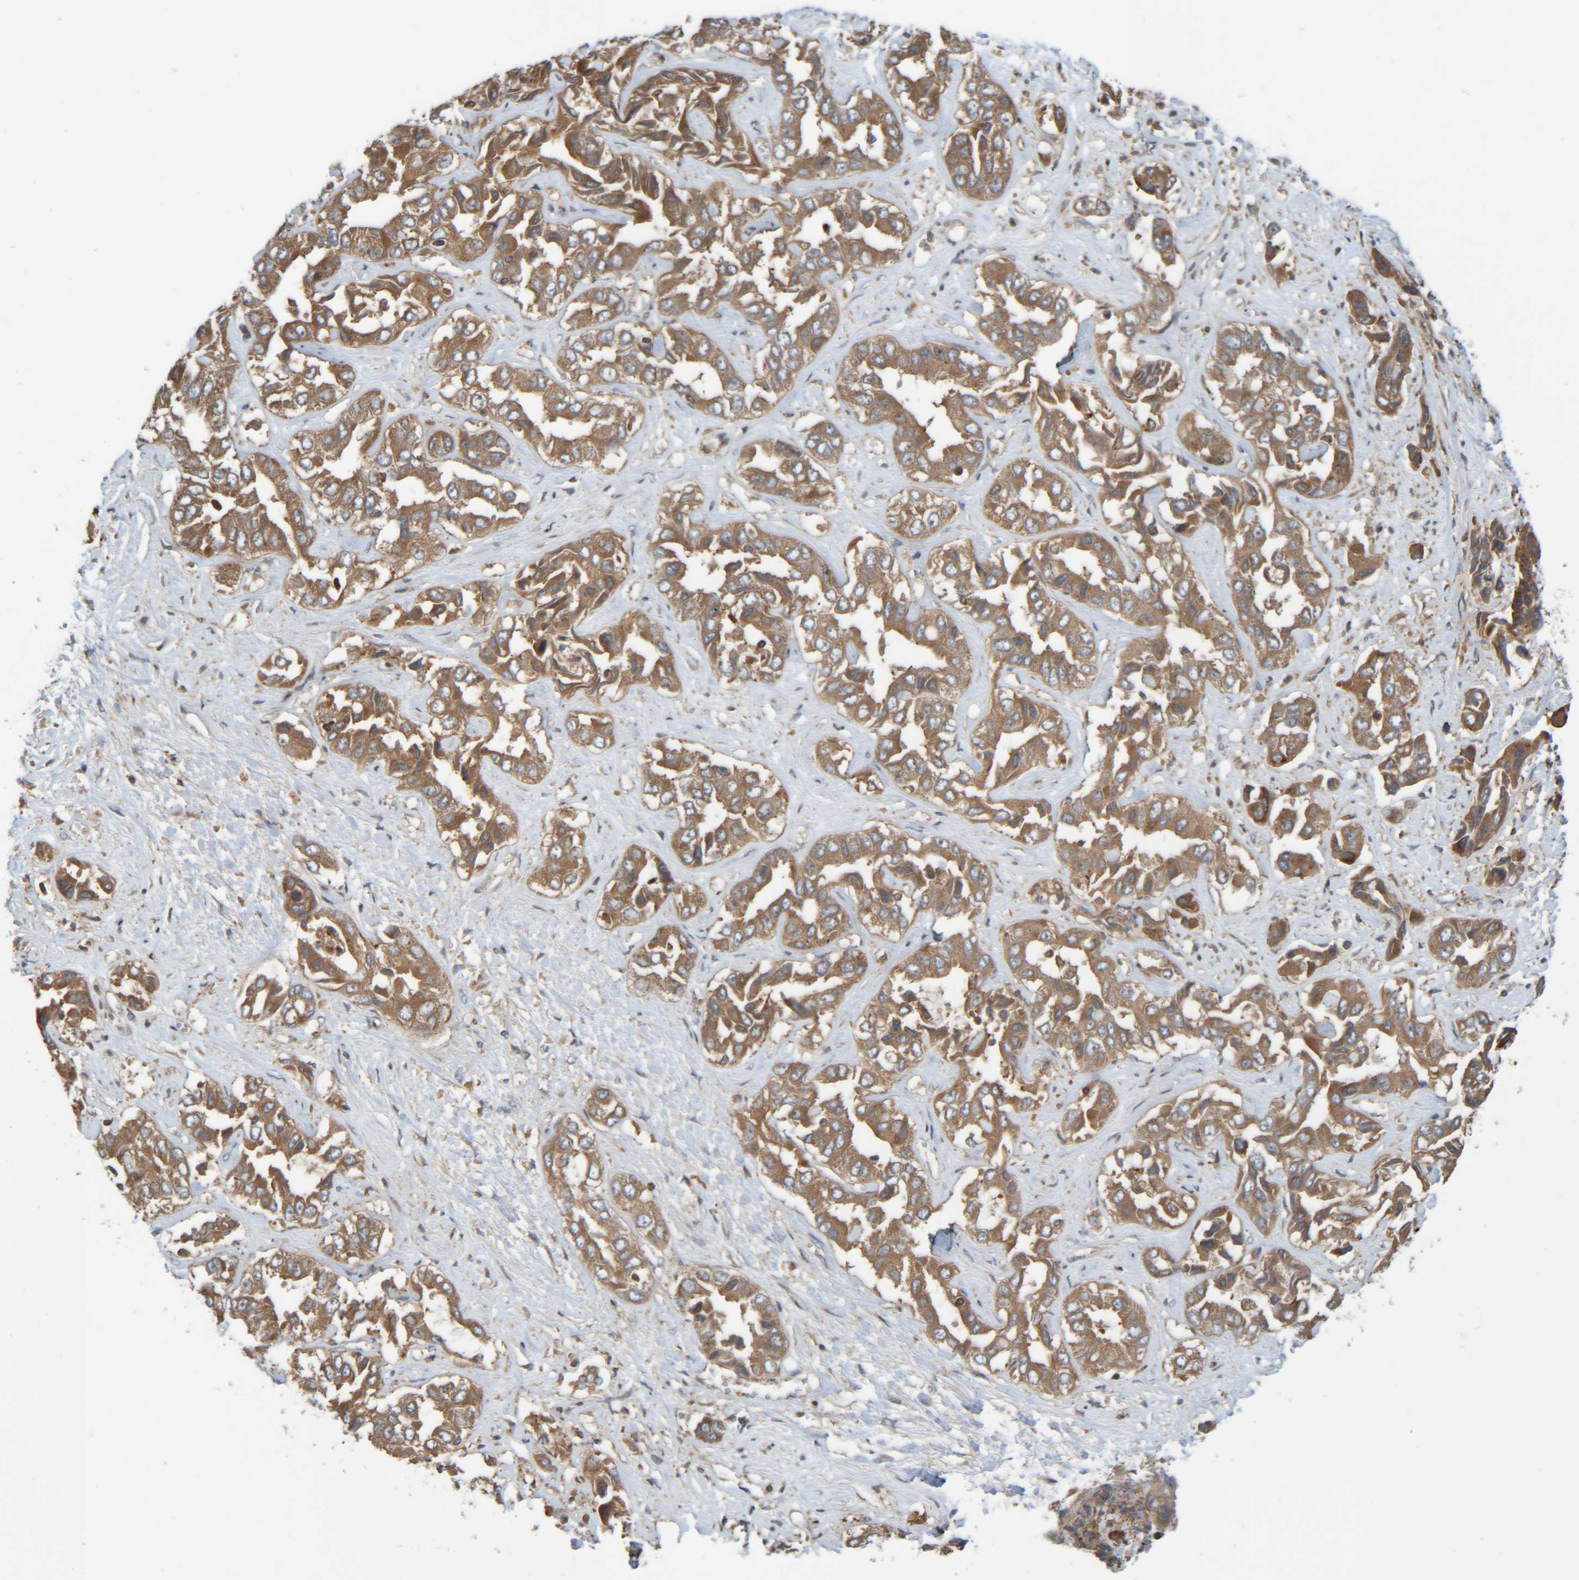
{"staining": {"intensity": "moderate", "quantity": ">75%", "location": "cytoplasmic/membranous"}, "tissue": "liver cancer", "cell_type": "Tumor cells", "image_type": "cancer", "snomed": [{"axis": "morphology", "description": "Cholangiocarcinoma"}, {"axis": "topography", "description": "Liver"}], "caption": "Immunohistochemical staining of human liver cancer reveals moderate cytoplasmic/membranous protein expression in about >75% of tumor cells.", "gene": "CCDC57", "patient": {"sex": "female", "age": 52}}